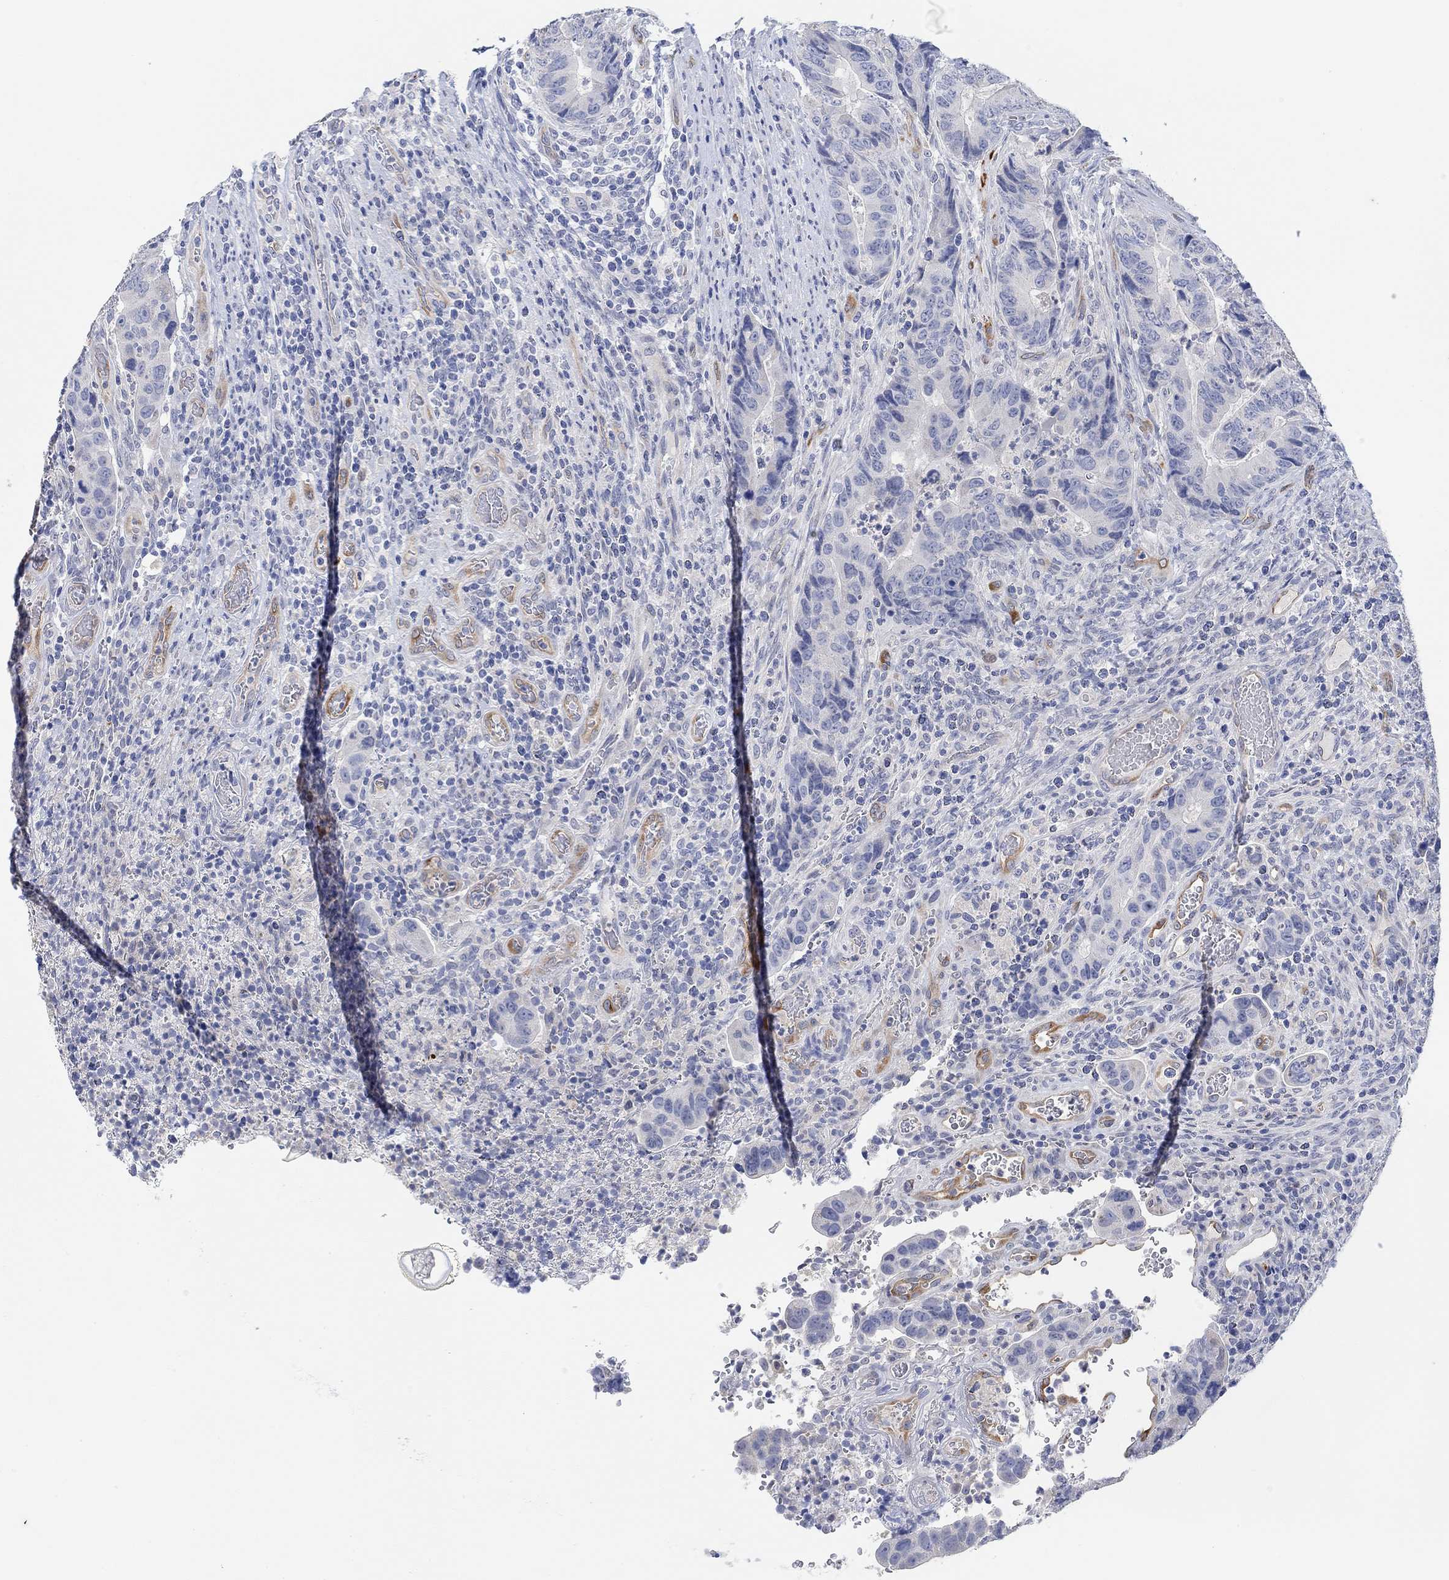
{"staining": {"intensity": "negative", "quantity": "none", "location": "none"}, "tissue": "colorectal cancer", "cell_type": "Tumor cells", "image_type": "cancer", "snomed": [{"axis": "morphology", "description": "Adenocarcinoma, NOS"}, {"axis": "topography", "description": "Colon"}], "caption": "Immunohistochemistry (IHC) micrograph of adenocarcinoma (colorectal) stained for a protein (brown), which shows no positivity in tumor cells. (IHC, brightfield microscopy, high magnification).", "gene": "VAT1L", "patient": {"sex": "female", "age": 56}}